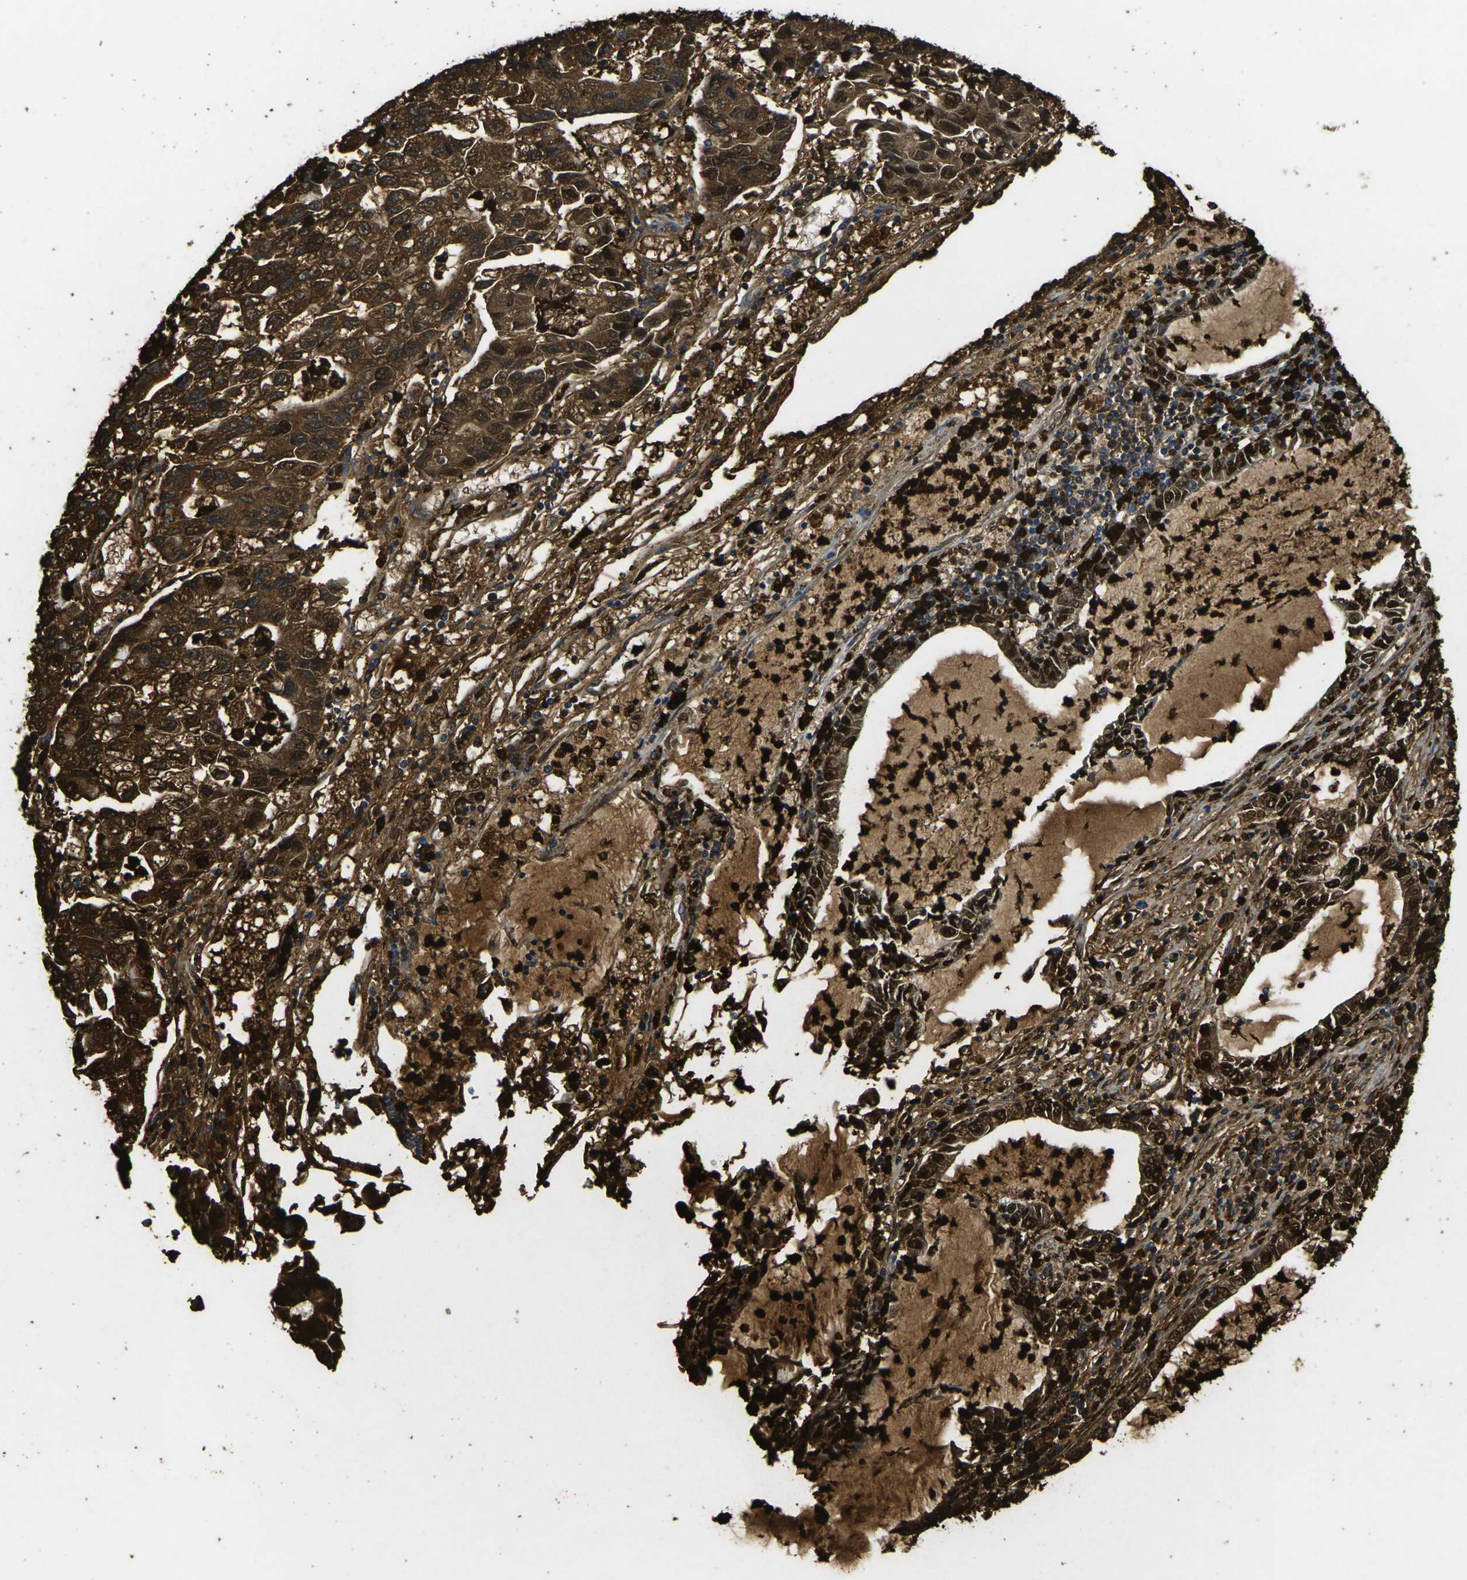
{"staining": {"intensity": "strong", "quantity": ">75%", "location": "cytoplasmic/membranous,nuclear"}, "tissue": "lung cancer", "cell_type": "Tumor cells", "image_type": "cancer", "snomed": [{"axis": "morphology", "description": "Adenocarcinoma, NOS"}, {"axis": "topography", "description": "Lung"}], "caption": "Immunohistochemistry (IHC) of lung adenocarcinoma exhibits high levels of strong cytoplasmic/membranous and nuclear staining in approximately >75% of tumor cells.", "gene": "S100A9", "patient": {"sex": "female", "age": 51}}